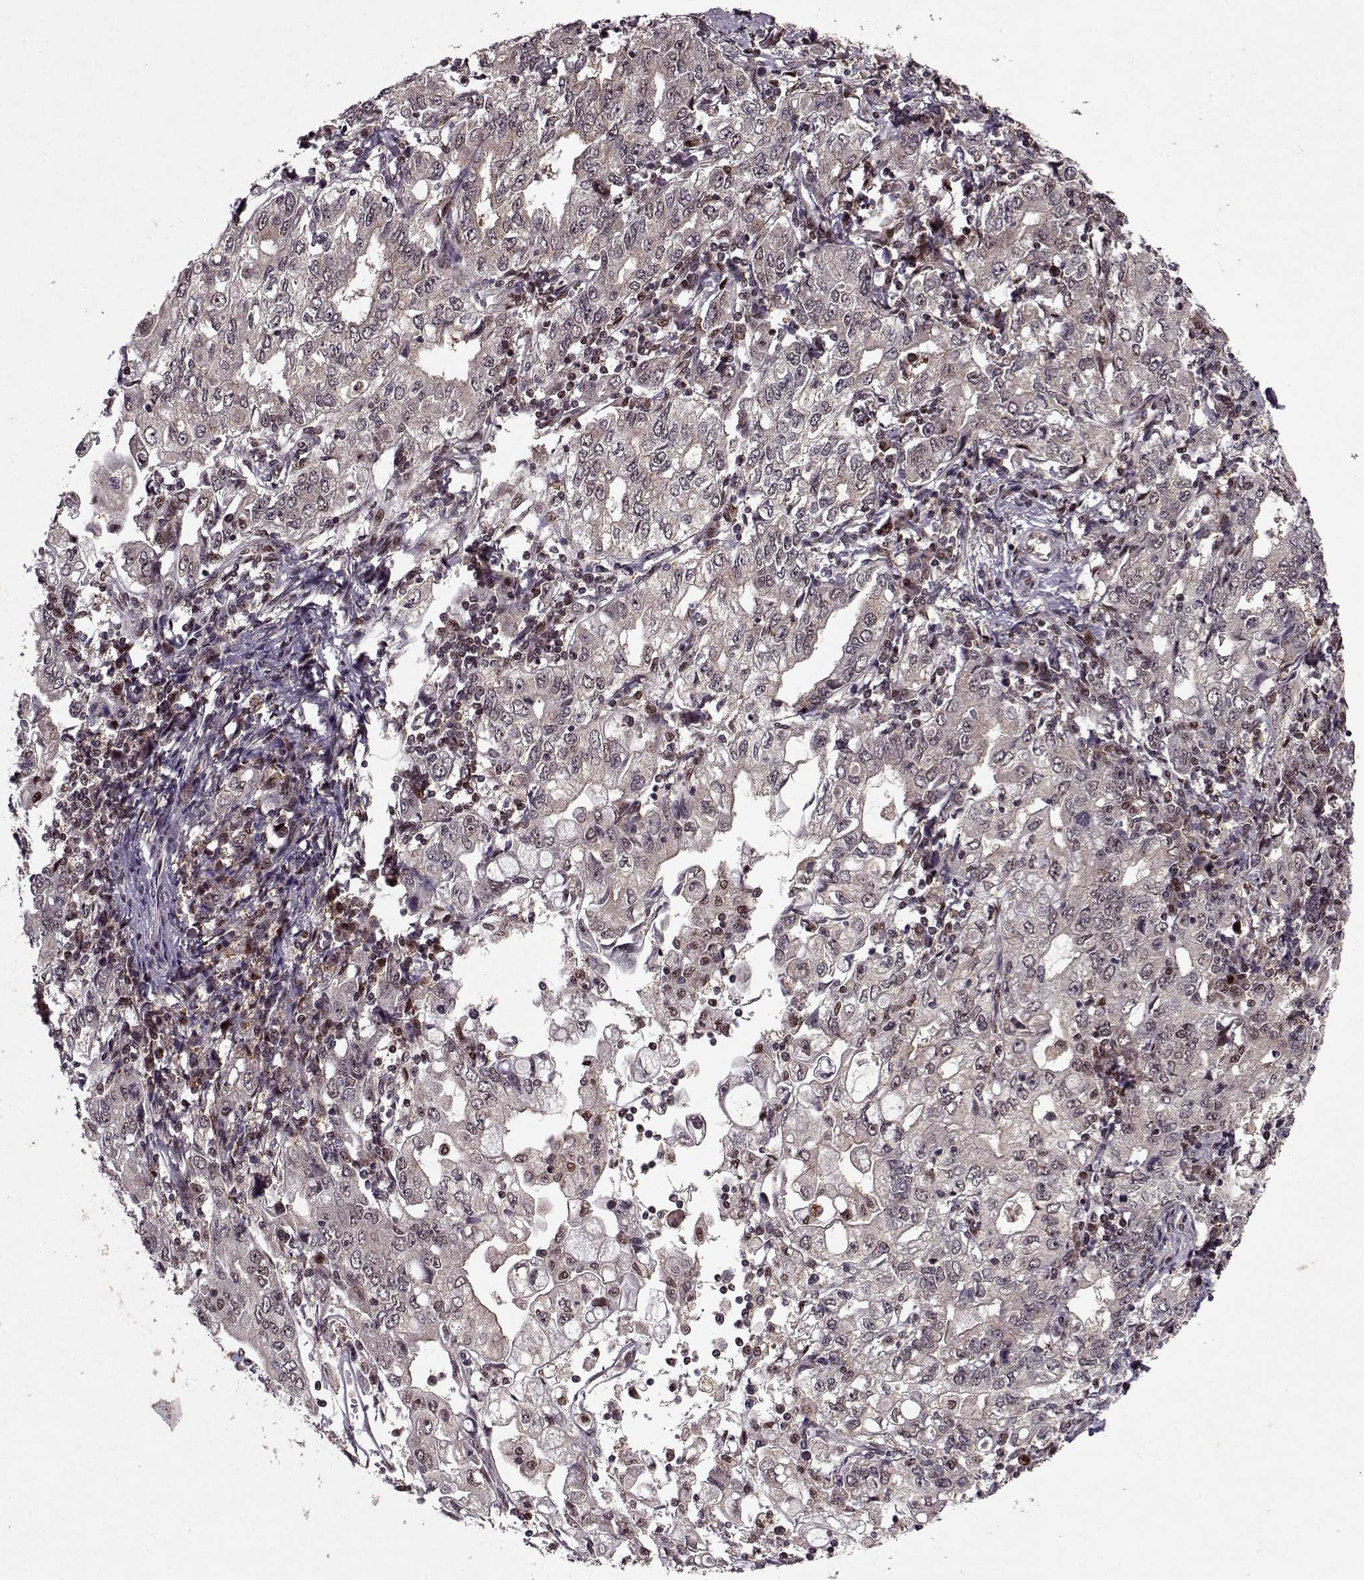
{"staining": {"intensity": "weak", "quantity": "<25%", "location": "cytoplasmic/membranous"}, "tissue": "stomach cancer", "cell_type": "Tumor cells", "image_type": "cancer", "snomed": [{"axis": "morphology", "description": "Adenocarcinoma, NOS"}, {"axis": "topography", "description": "Stomach, lower"}], "caption": "High magnification brightfield microscopy of stomach adenocarcinoma stained with DAB (brown) and counterstained with hematoxylin (blue): tumor cells show no significant positivity.", "gene": "PSMA7", "patient": {"sex": "female", "age": 72}}